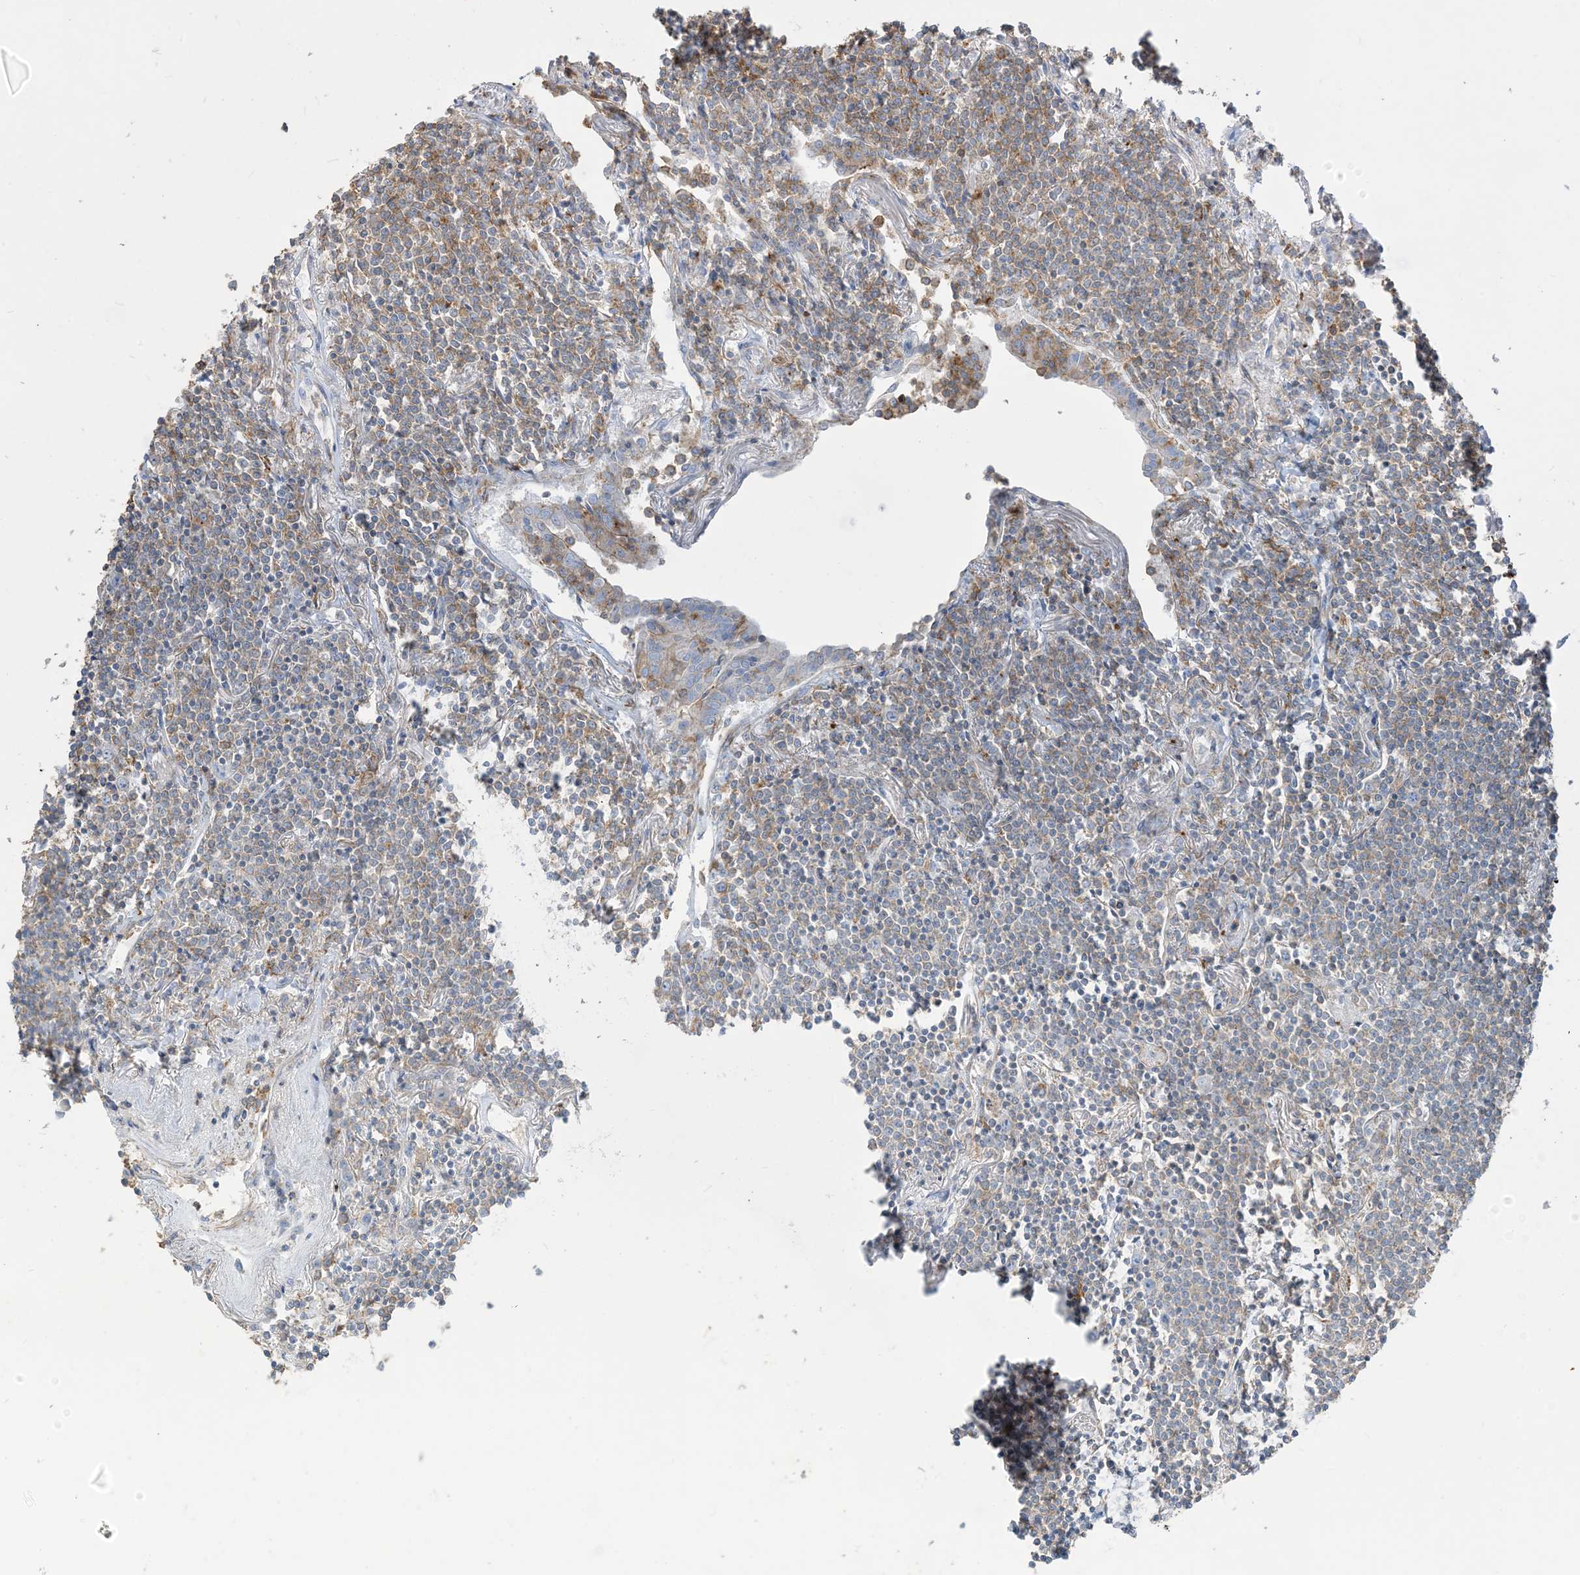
{"staining": {"intensity": "weak", "quantity": "<25%", "location": "cytoplasmic/membranous"}, "tissue": "lymphoma", "cell_type": "Tumor cells", "image_type": "cancer", "snomed": [{"axis": "morphology", "description": "Malignant lymphoma, non-Hodgkin's type, Low grade"}, {"axis": "topography", "description": "Lung"}], "caption": "This is an IHC photomicrograph of malignant lymphoma, non-Hodgkin's type (low-grade). There is no staining in tumor cells.", "gene": "GTF3C2", "patient": {"sex": "female", "age": 71}}